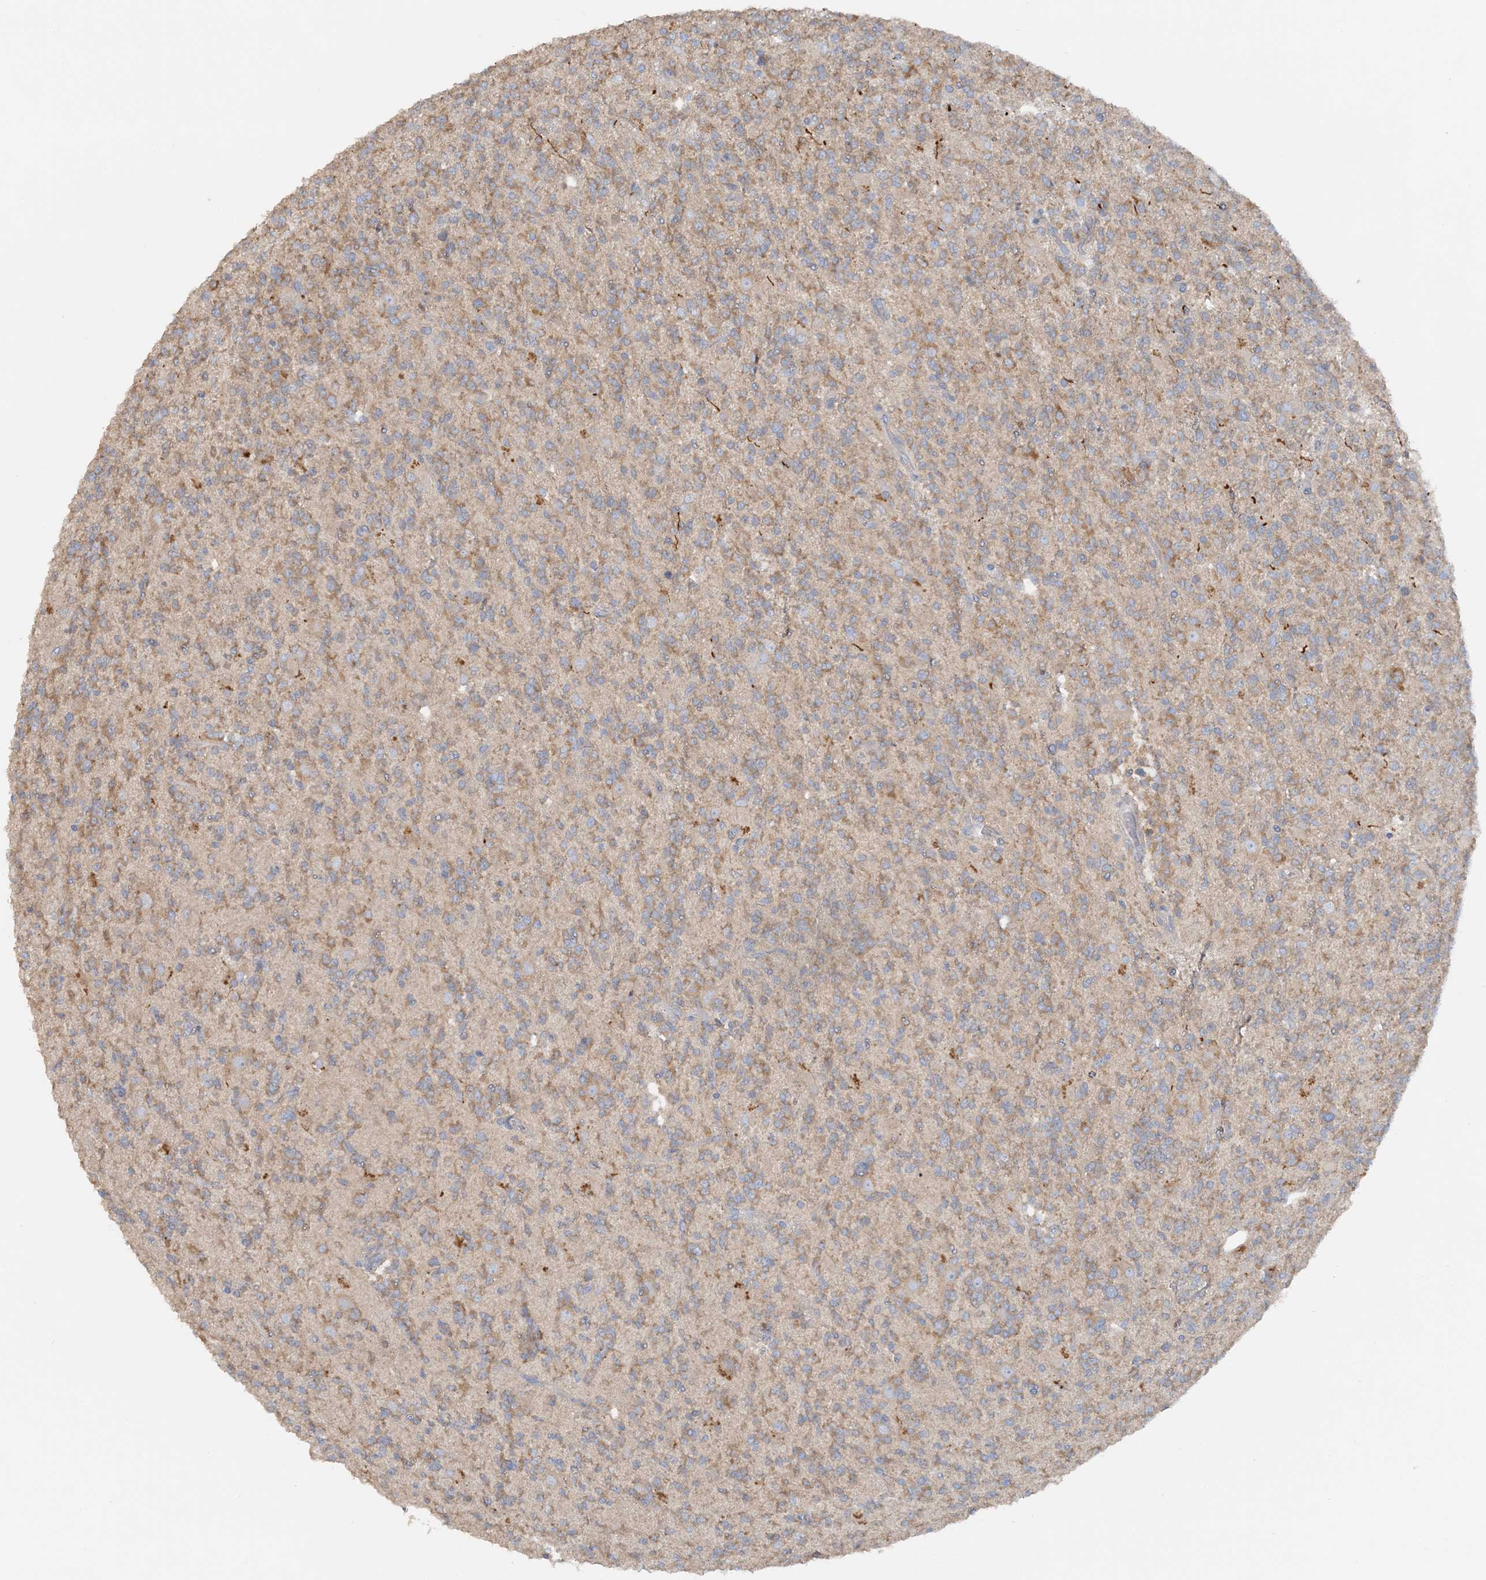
{"staining": {"intensity": "weak", "quantity": ">75%", "location": "cytoplasmic/membranous"}, "tissue": "glioma", "cell_type": "Tumor cells", "image_type": "cancer", "snomed": [{"axis": "morphology", "description": "Glioma, malignant, High grade"}, {"axis": "topography", "description": "Brain"}], "caption": "Weak cytoplasmic/membranous staining for a protein is seen in approximately >75% of tumor cells of malignant glioma (high-grade) using immunohistochemistry.", "gene": "TBC1D5", "patient": {"sex": "female", "age": 62}}